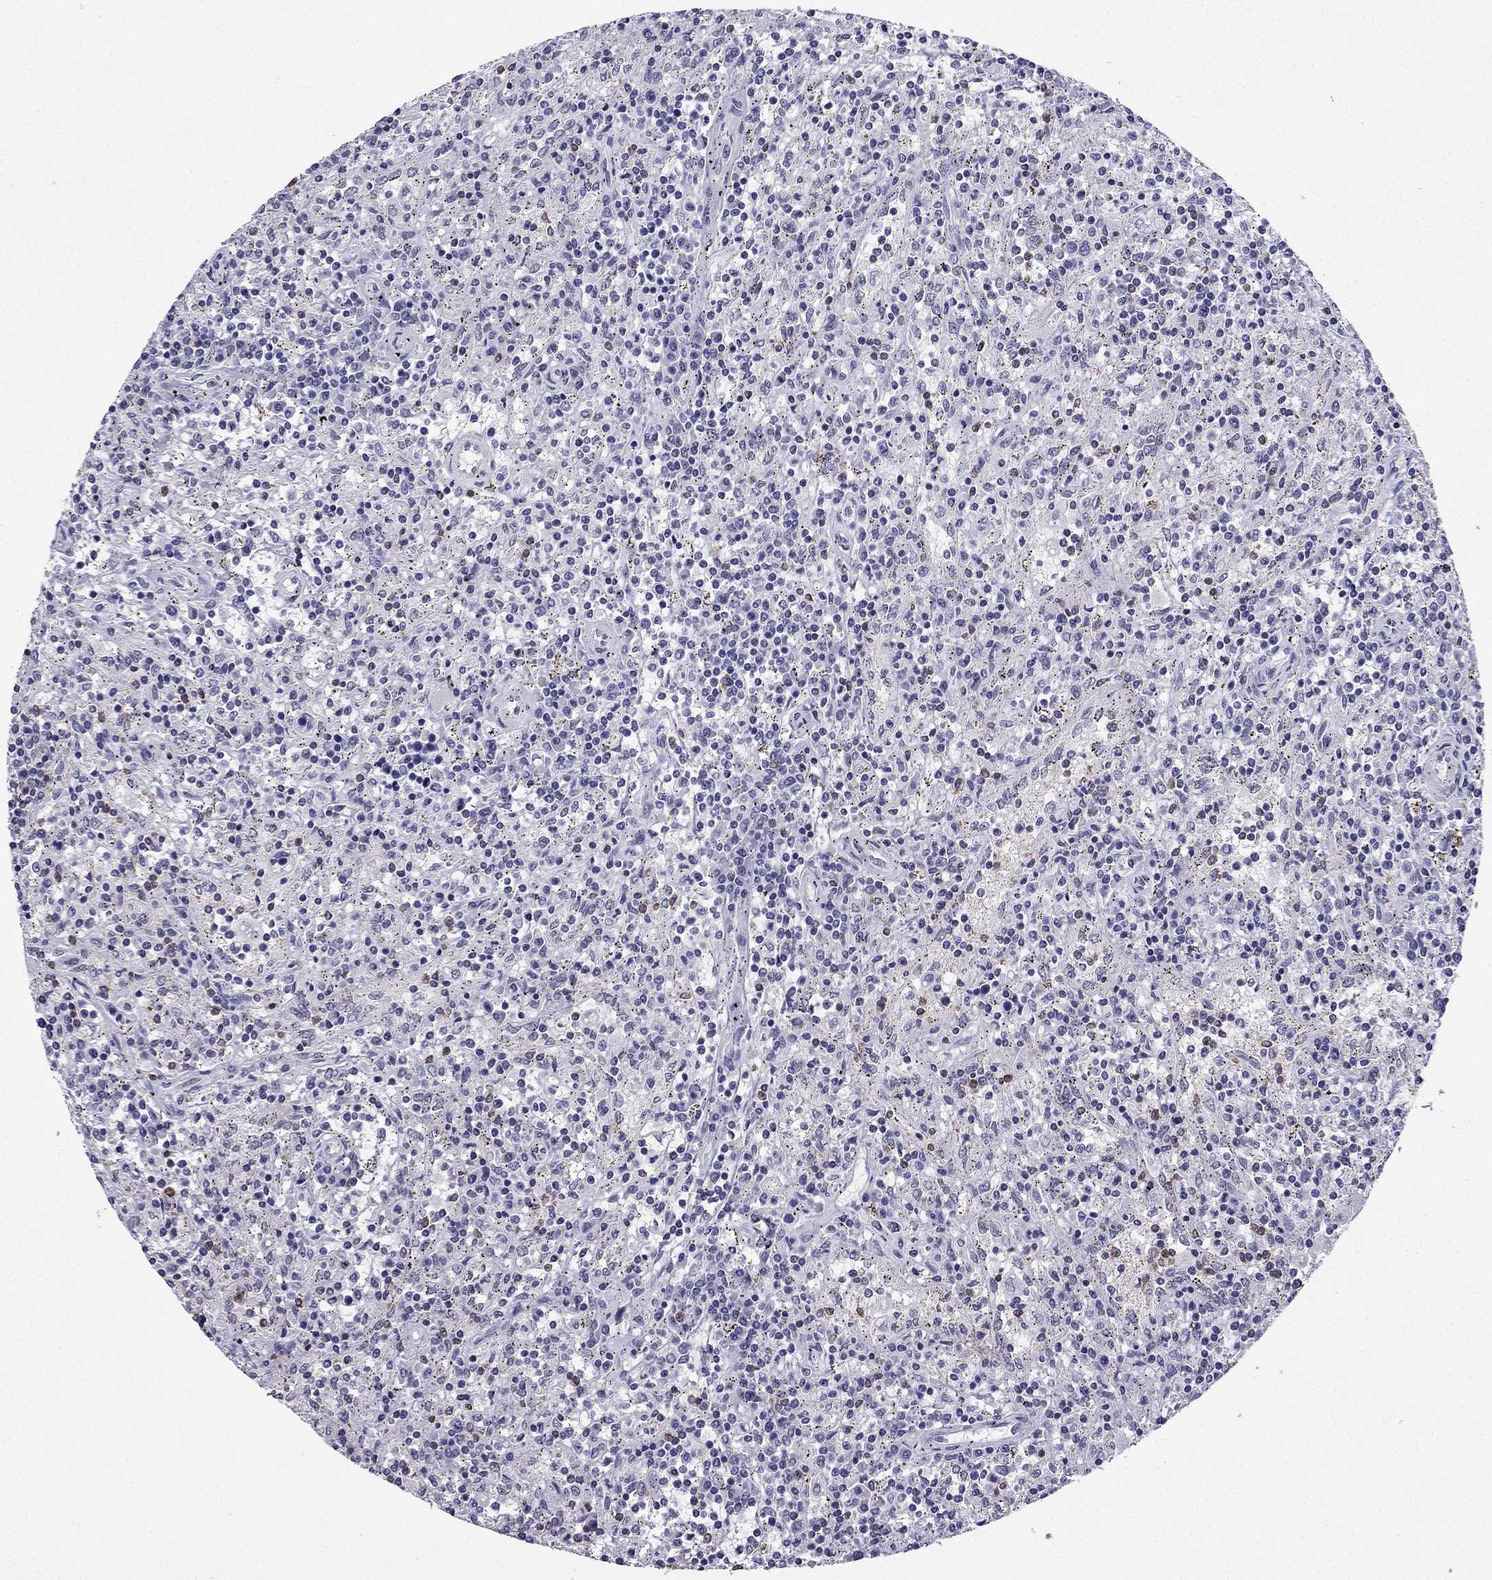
{"staining": {"intensity": "negative", "quantity": "none", "location": "none"}, "tissue": "lymphoma", "cell_type": "Tumor cells", "image_type": "cancer", "snomed": [{"axis": "morphology", "description": "Malignant lymphoma, non-Hodgkin's type, Low grade"}, {"axis": "topography", "description": "Spleen"}], "caption": "Lymphoma stained for a protein using immunohistochemistry (IHC) exhibits no staining tumor cells.", "gene": "CCK", "patient": {"sex": "male", "age": 62}}